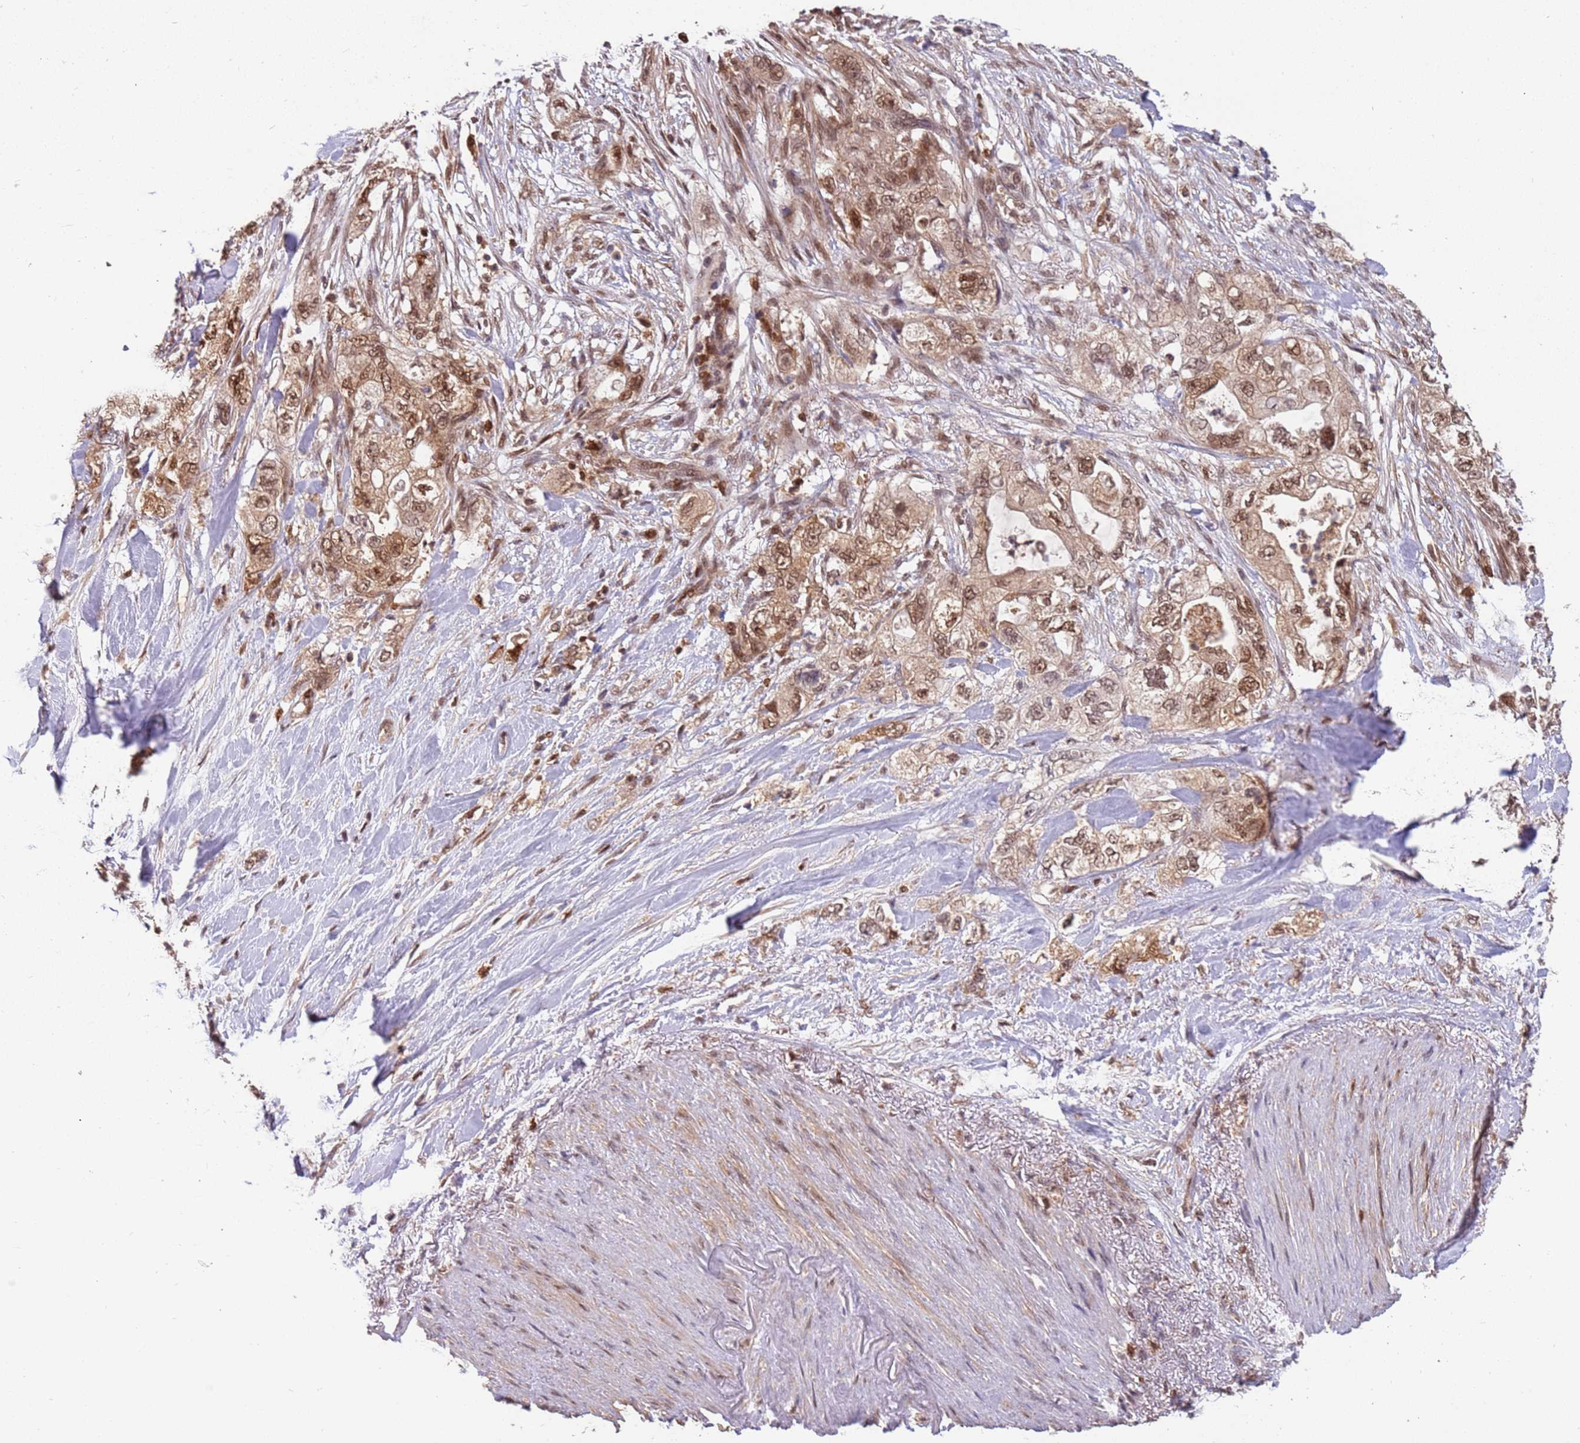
{"staining": {"intensity": "moderate", "quantity": ">75%", "location": "cytoplasmic/membranous,nuclear"}, "tissue": "pancreatic cancer", "cell_type": "Tumor cells", "image_type": "cancer", "snomed": [{"axis": "morphology", "description": "Adenocarcinoma, NOS"}, {"axis": "topography", "description": "Pancreas"}], "caption": "Moderate cytoplasmic/membranous and nuclear protein positivity is appreciated in about >75% of tumor cells in adenocarcinoma (pancreatic). Using DAB (3,3'-diaminobenzidine) (brown) and hematoxylin (blue) stains, captured at high magnification using brightfield microscopy.", "gene": "GBP2", "patient": {"sex": "female", "age": 73}}